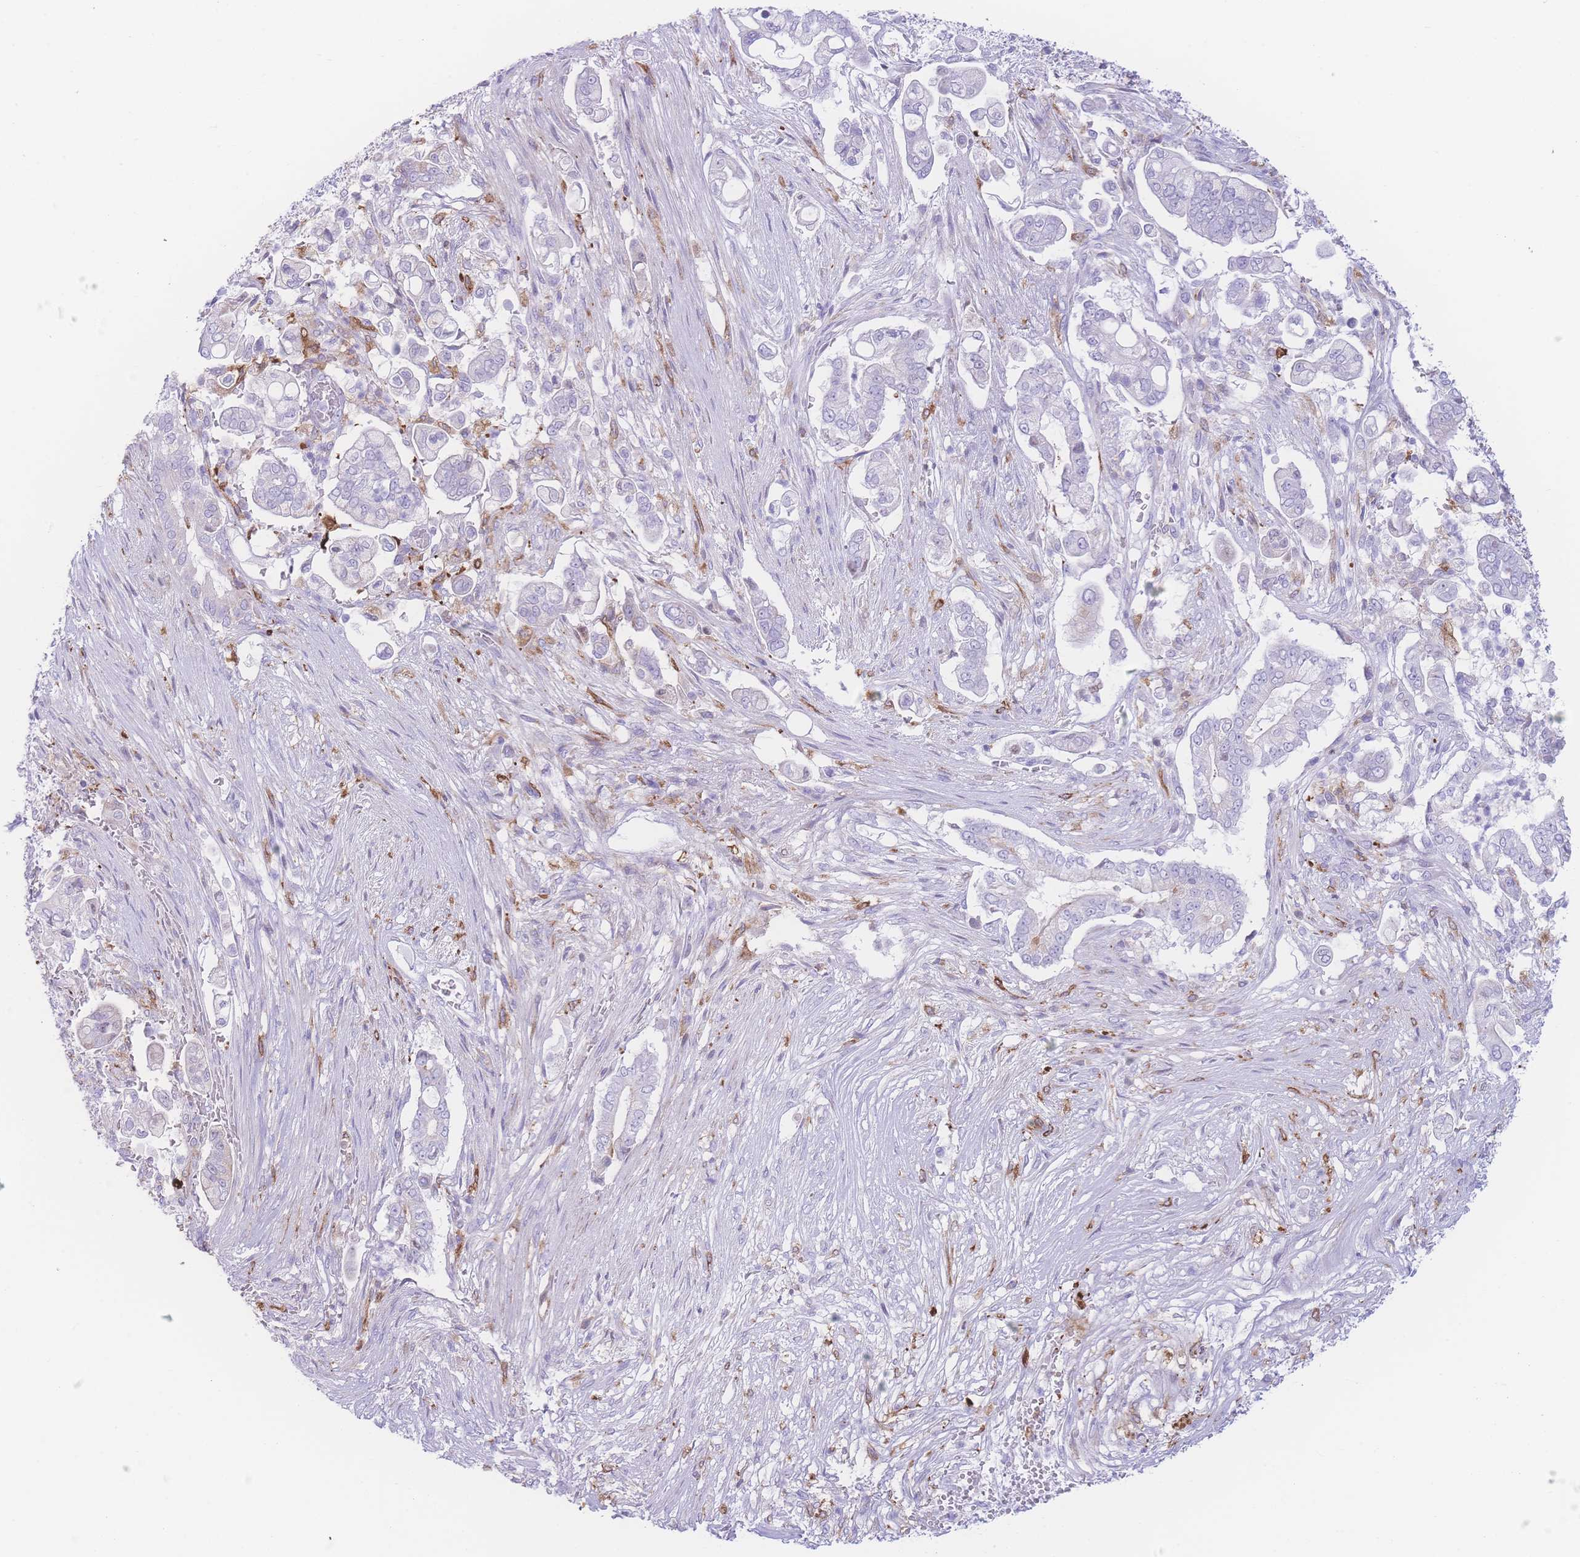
{"staining": {"intensity": "negative", "quantity": "none", "location": "none"}, "tissue": "pancreatic cancer", "cell_type": "Tumor cells", "image_type": "cancer", "snomed": [{"axis": "morphology", "description": "Adenocarcinoma, NOS"}, {"axis": "topography", "description": "Pancreas"}], "caption": "DAB (3,3'-diaminobenzidine) immunohistochemical staining of human pancreatic cancer demonstrates no significant staining in tumor cells.", "gene": "NBEAL1", "patient": {"sex": "female", "age": 69}}